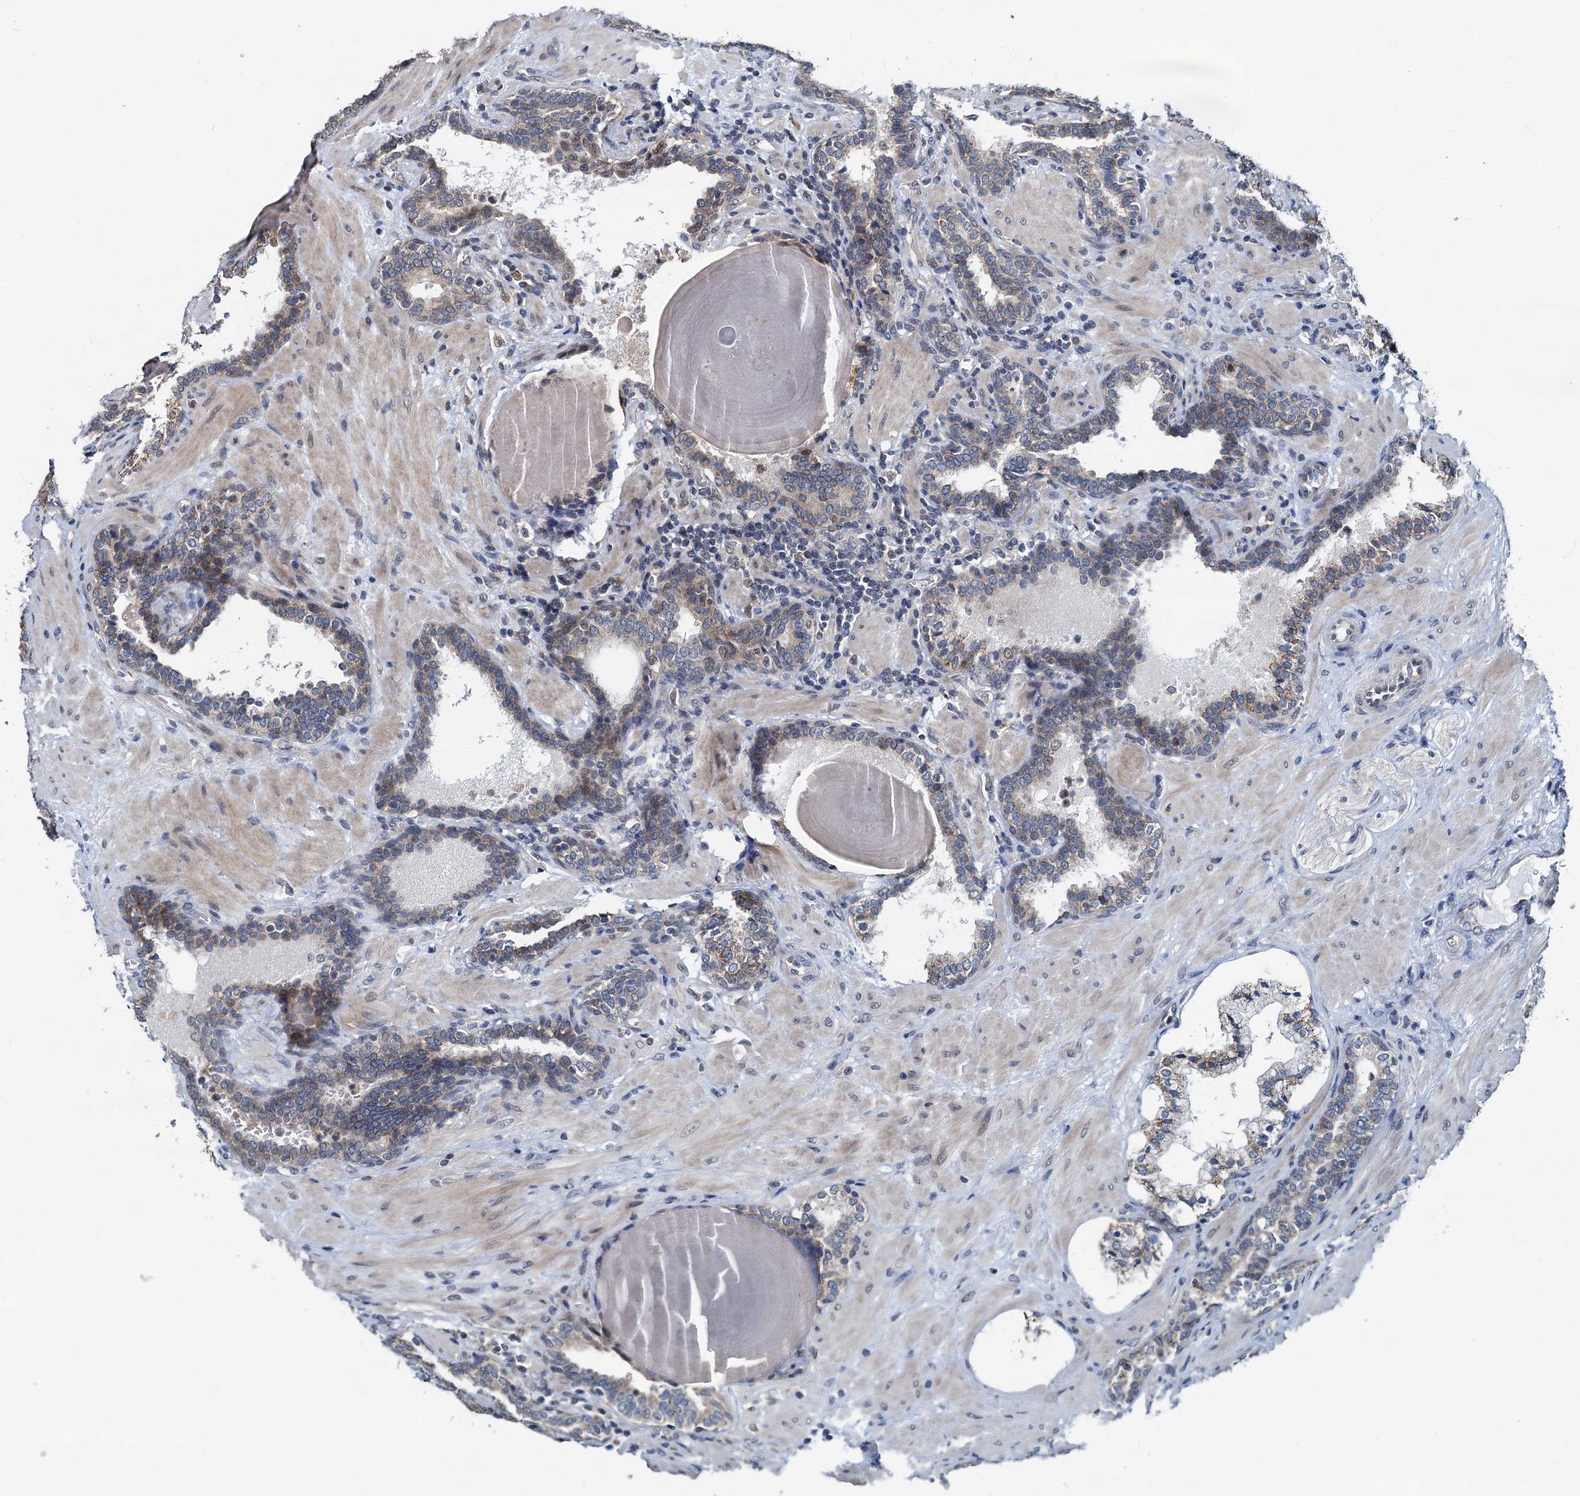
{"staining": {"intensity": "weak", "quantity": ">75%", "location": "cytoplasmic/membranous"}, "tissue": "prostate cancer", "cell_type": "Tumor cells", "image_type": "cancer", "snomed": [{"axis": "morphology", "description": "Adenocarcinoma, Low grade"}, {"axis": "topography", "description": "Prostate"}], "caption": "IHC photomicrograph of neoplastic tissue: prostate low-grade adenocarcinoma stained using immunohistochemistry (IHC) demonstrates low levels of weak protein expression localized specifically in the cytoplasmic/membranous of tumor cells, appearing as a cytoplasmic/membranous brown color.", "gene": "MCMBP", "patient": {"sex": "male", "age": 60}}